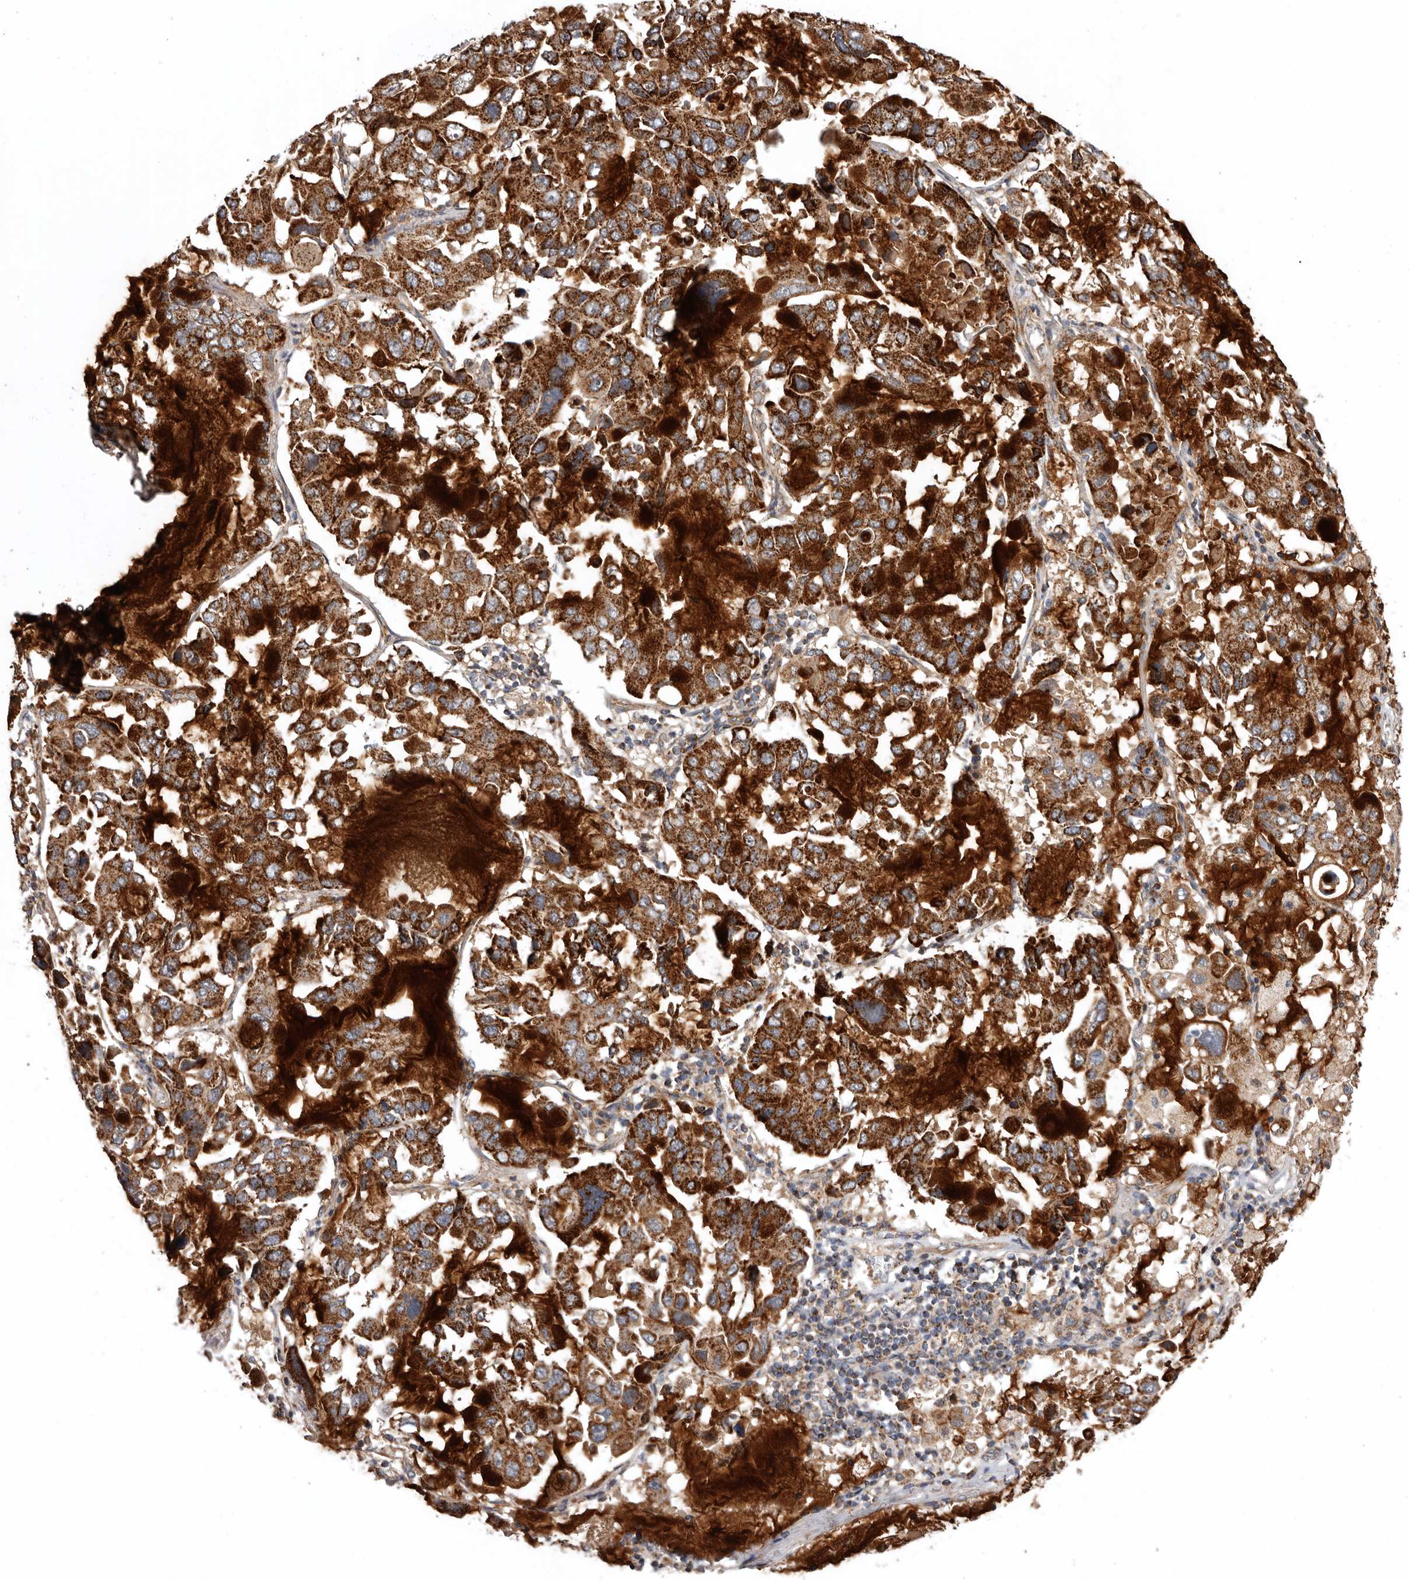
{"staining": {"intensity": "strong", "quantity": ">75%", "location": "cytoplasmic/membranous"}, "tissue": "lung cancer", "cell_type": "Tumor cells", "image_type": "cancer", "snomed": [{"axis": "morphology", "description": "Adenocarcinoma, NOS"}, {"axis": "topography", "description": "Lung"}], "caption": "This is a micrograph of immunohistochemistry (IHC) staining of lung cancer, which shows strong staining in the cytoplasmic/membranous of tumor cells.", "gene": "PROKR1", "patient": {"sex": "male", "age": 64}}